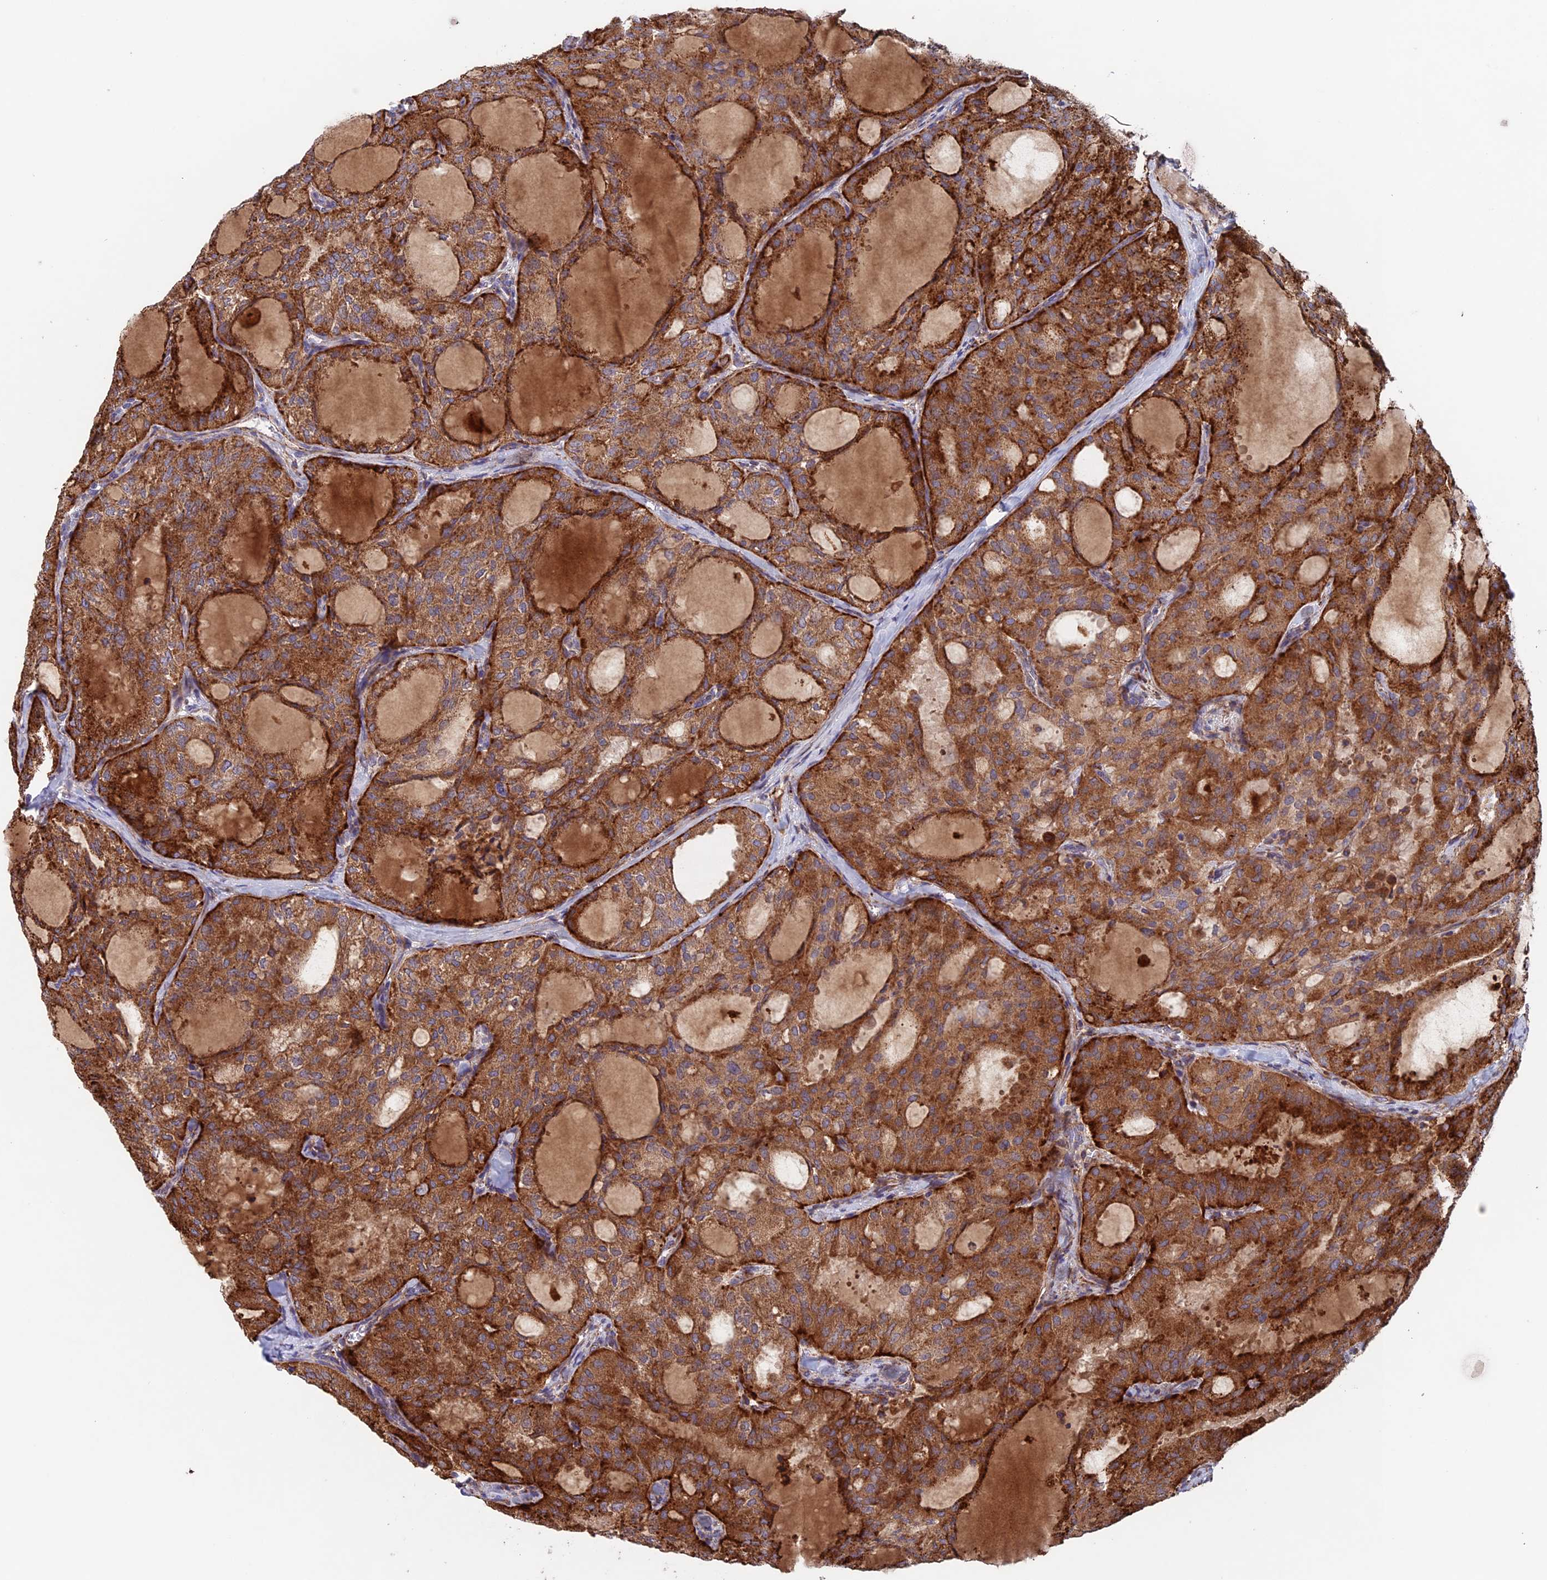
{"staining": {"intensity": "strong", "quantity": ">75%", "location": "cytoplasmic/membranous"}, "tissue": "thyroid cancer", "cell_type": "Tumor cells", "image_type": "cancer", "snomed": [{"axis": "morphology", "description": "Follicular adenoma carcinoma, NOS"}, {"axis": "topography", "description": "Thyroid gland"}], "caption": "IHC histopathology image of thyroid follicular adenoma carcinoma stained for a protein (brown), which exhibits high levels of strong cytoplasmic/membranous staining in approximately >75% of tumor cells.", "gene": "MRPL1", "patient": {"sex": "male", "age": 75}}